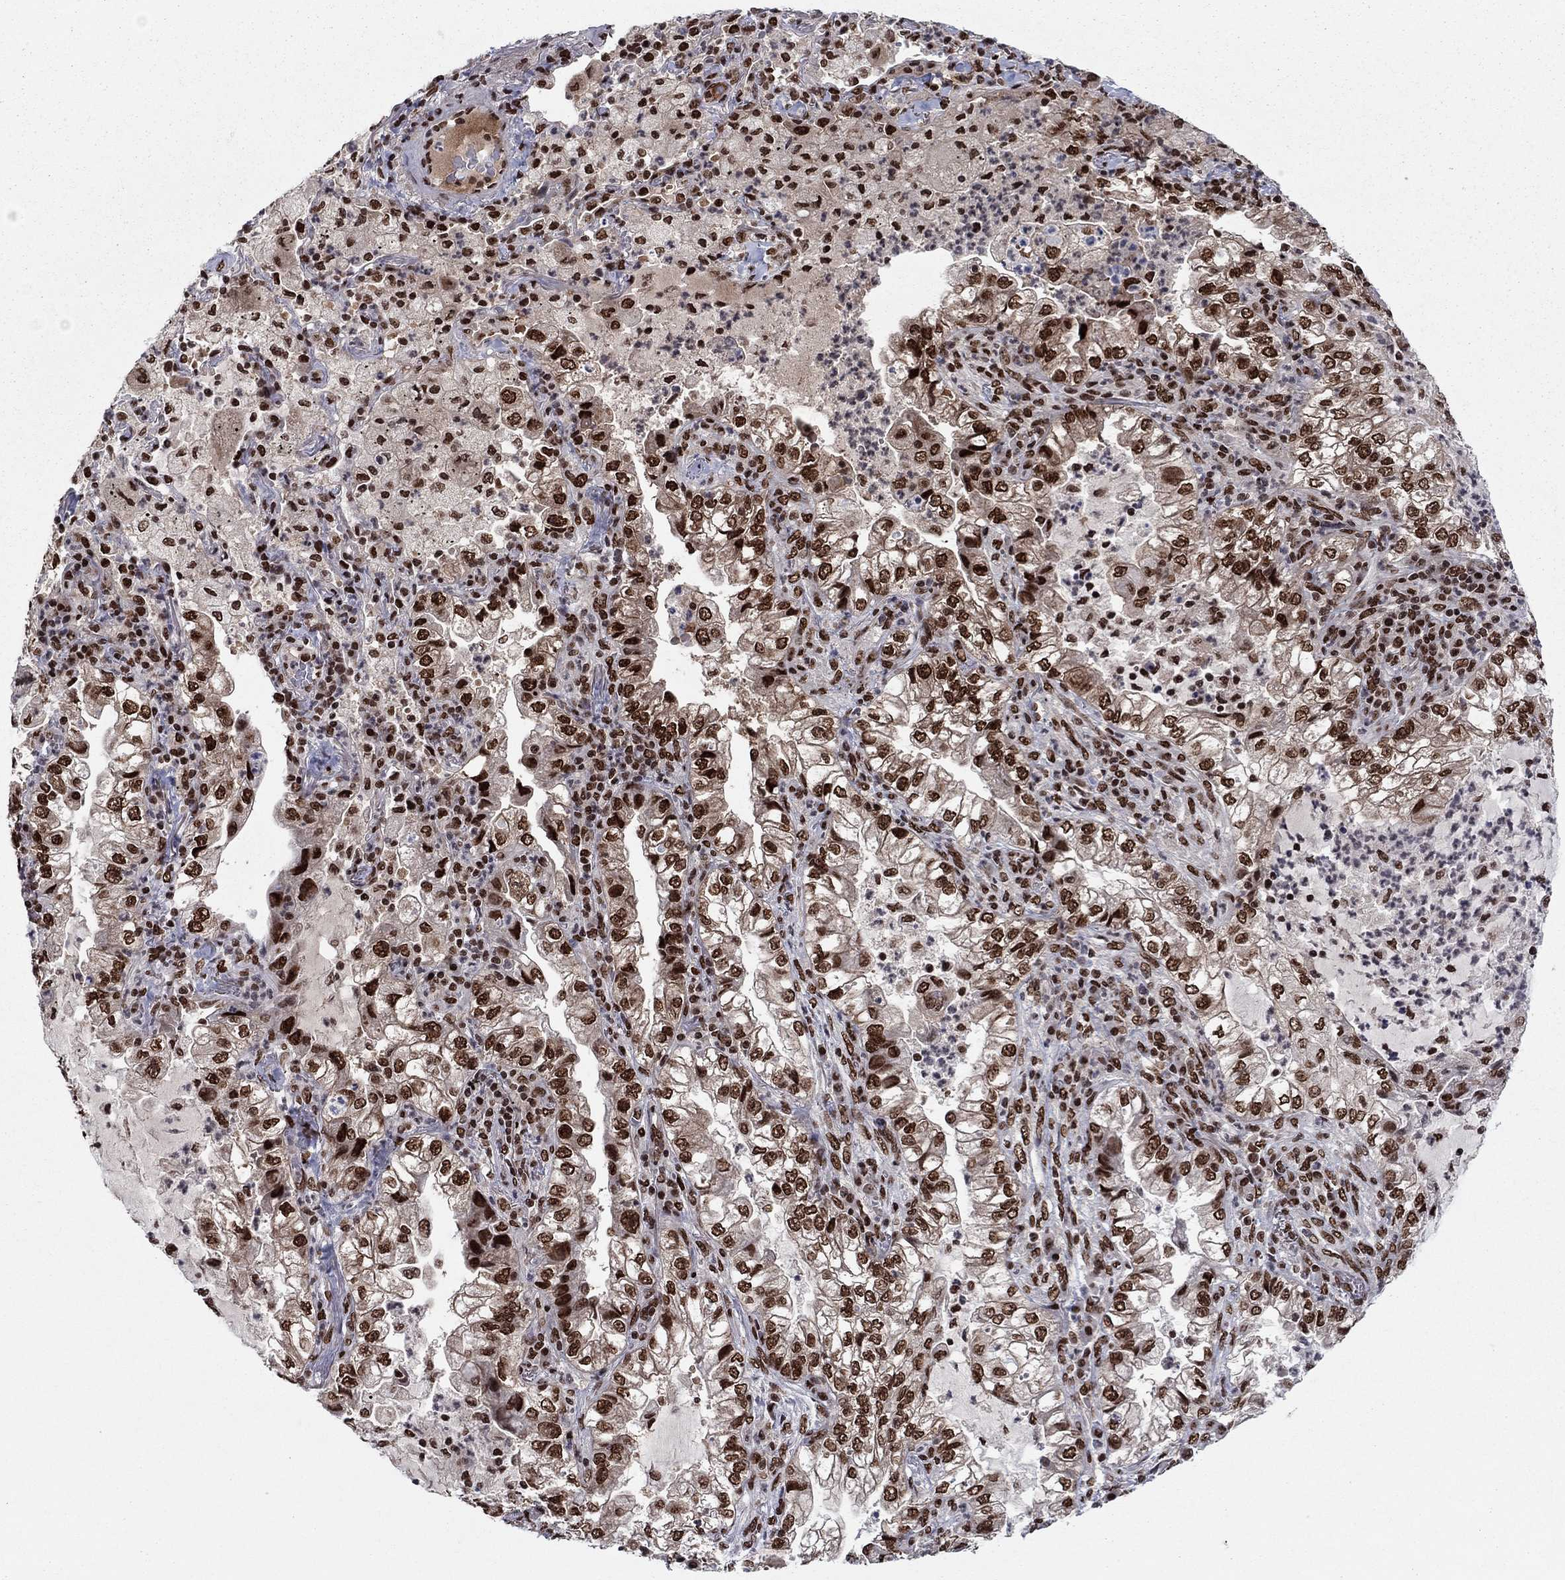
{"staining": {"intensity": "strong", "quantity": ">75%", "location": "nuclear"}, "tissue": "lung cancer", "cell_type": "Tumor cells", "image_type": "cancer", "snomed": [{"axis": "morphology", "description": "Adenocarcinoma, NOS"}, {"axis": "topography", "description": "Lung"}], "caption": "DAB (3,3'-diaminobenzidine) immunohistochemical staining of human adenocarcinoma (lung) demonstrates strong nuclear protein positivity in about >75% of tumor cells.", "gene": "USP54", "patient": {"sex": "female", "age": 73}}